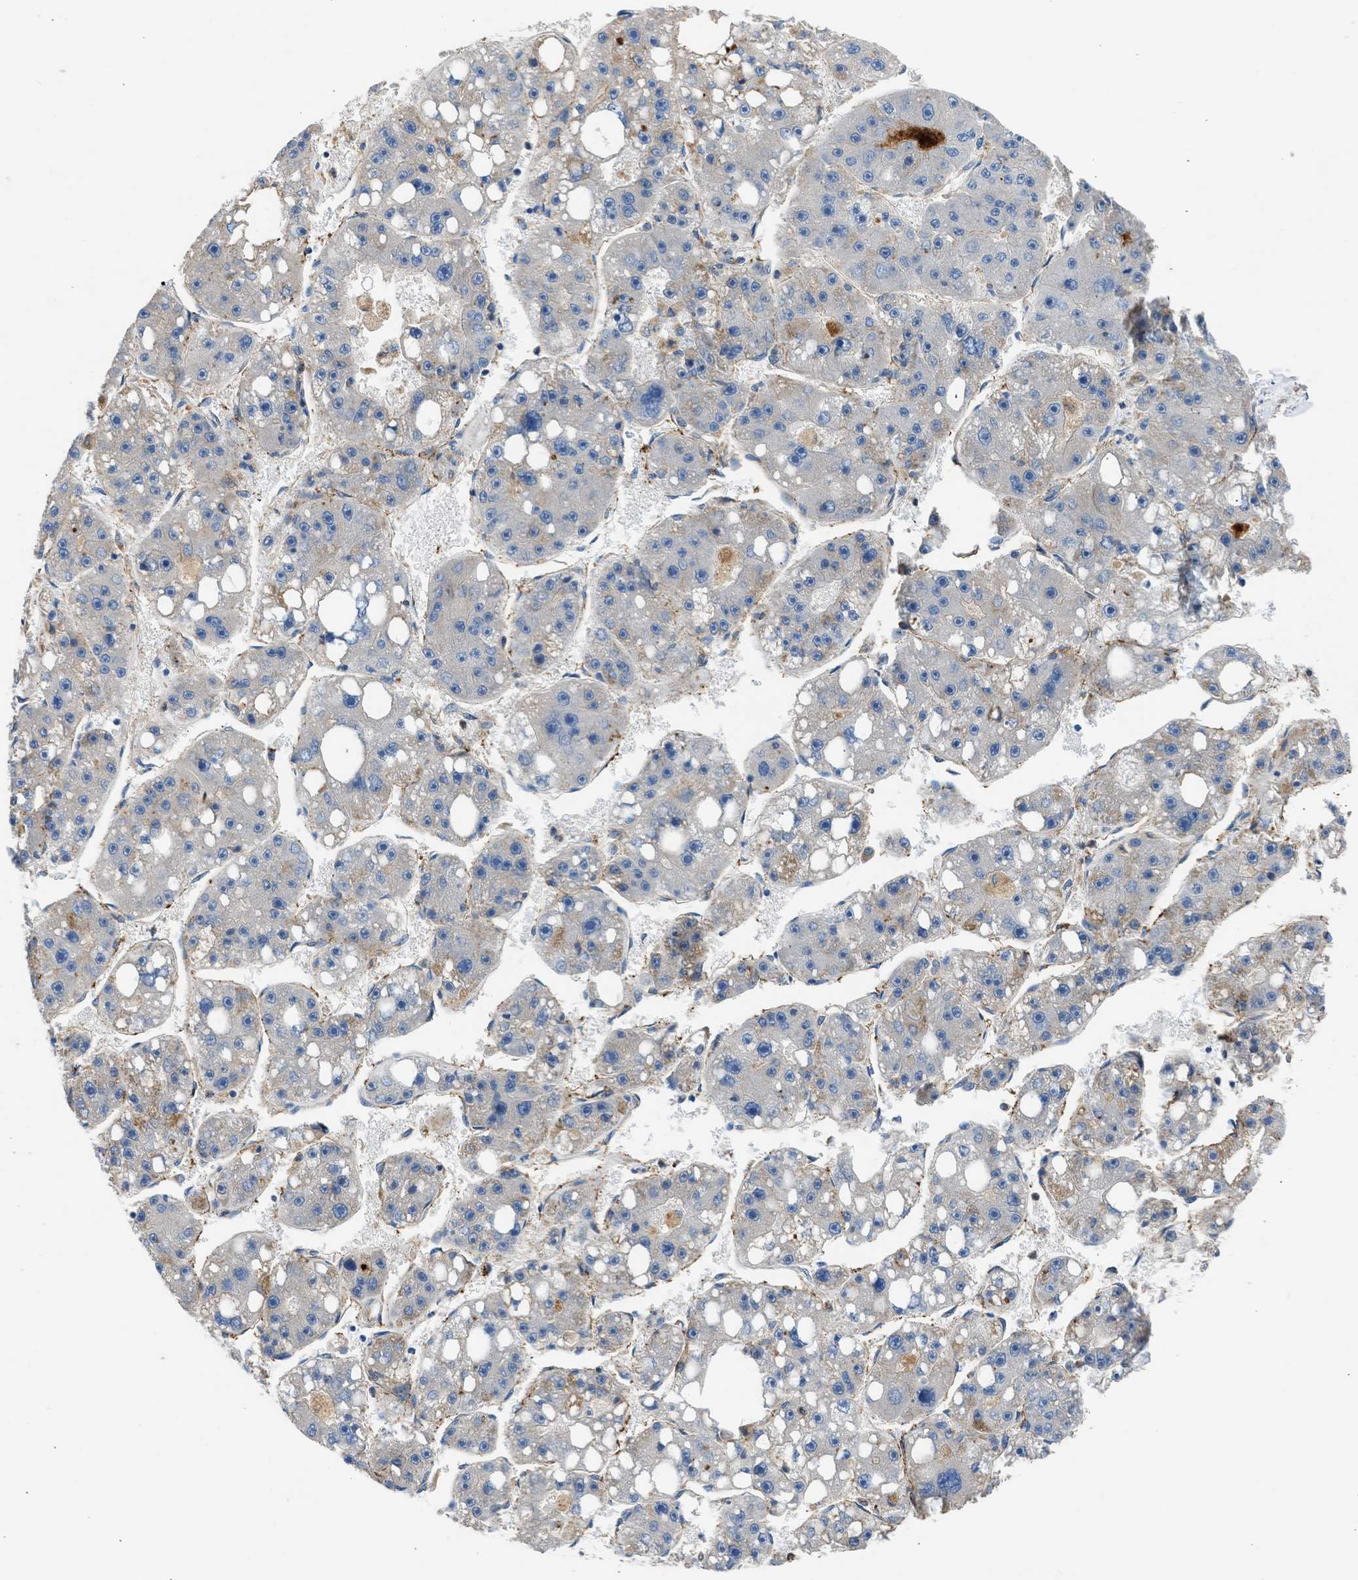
{"staining": {"intensity": "weak", "quantity": "<25%", "location": "cytoplasmic/membranous"}, "tissue": "liver cancer", "cell_type": "Tumor cells", "image_type": "cancer", "snomed": [{"axis": "morphology", "description": "Carcinoma, Hepatocellular, NOS"}, {"axis": "topography", "description": "Liver"}], "caption": "Tumor cells are negative for brown protein staining in liver cancer. (Immunohistochemistry, brightfield microscopy, high magnification).", "gene": "ULK4", "patient": {"sex": "female", "age": 61}}